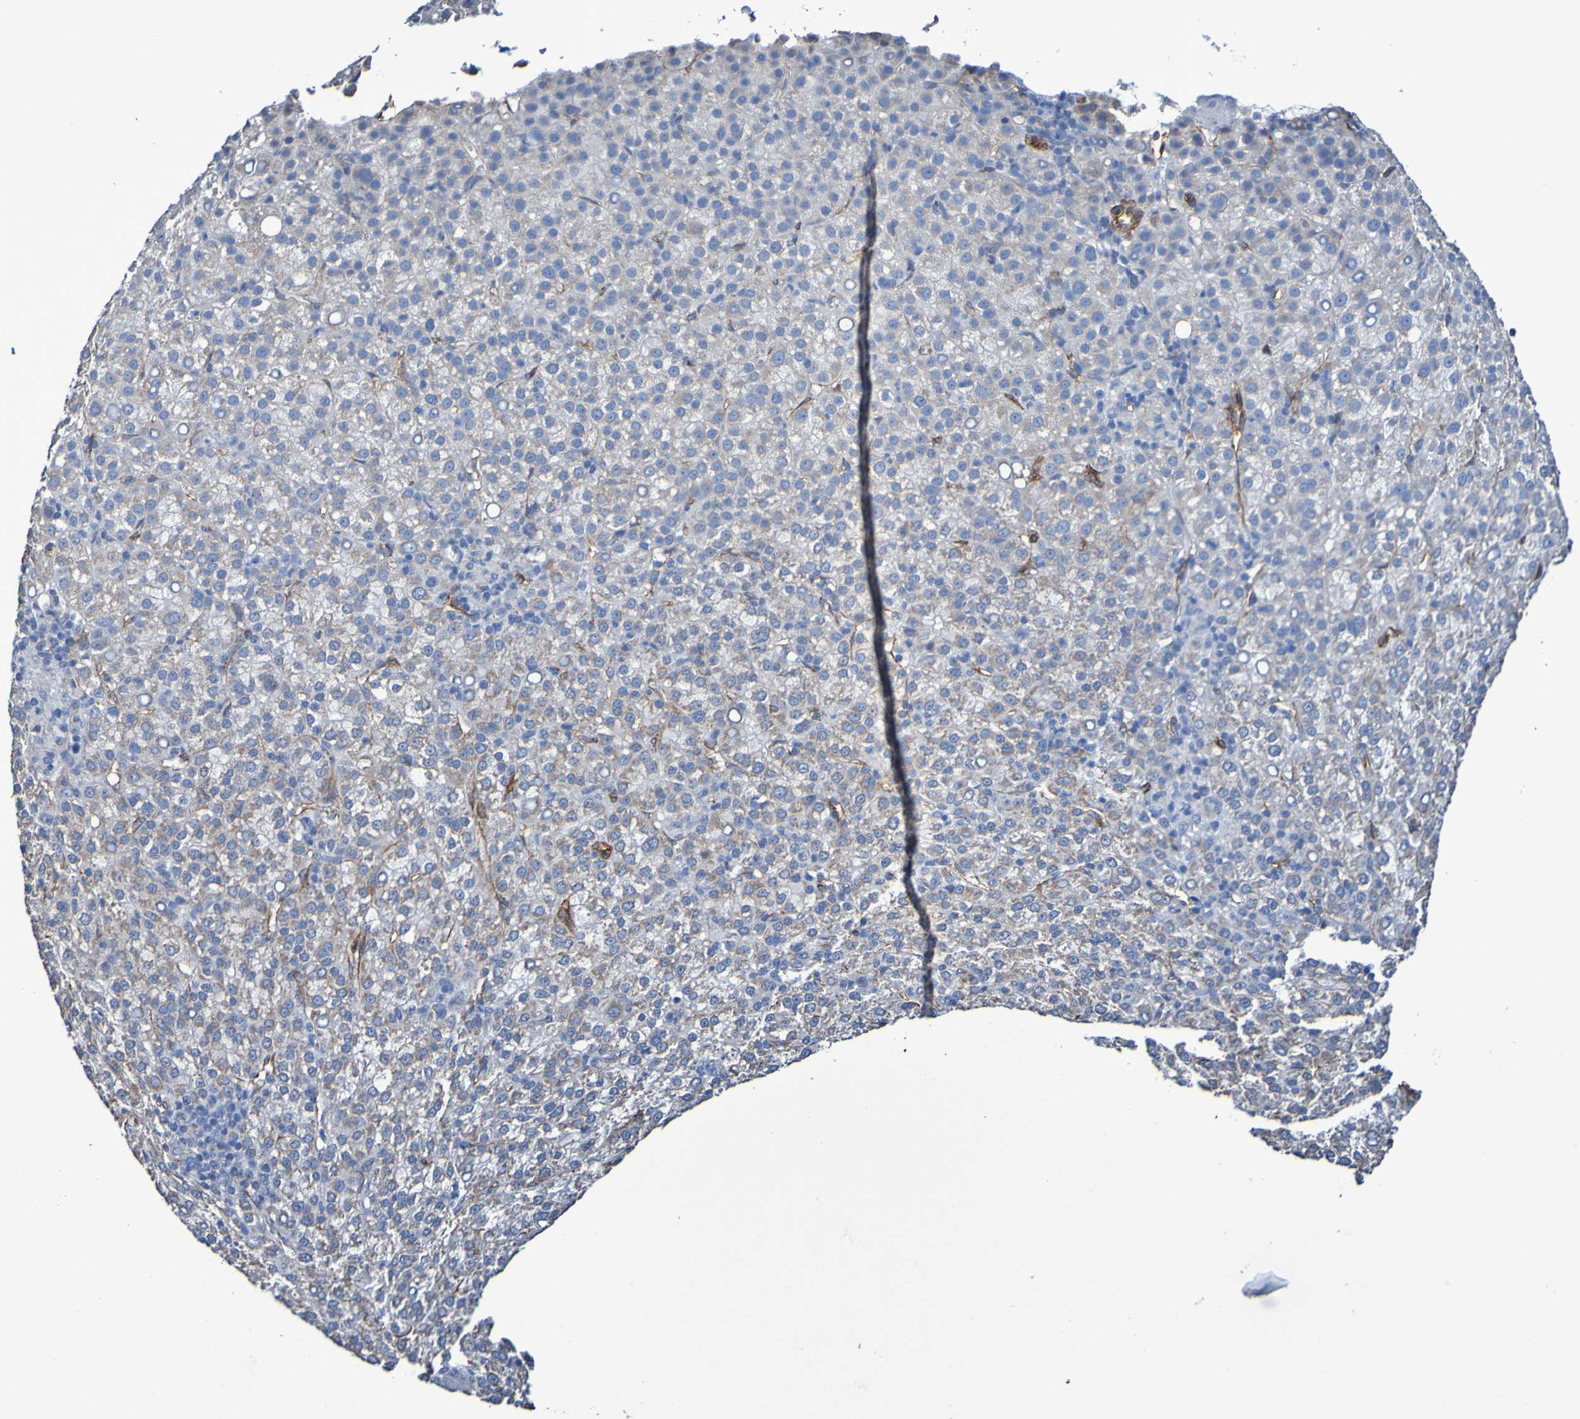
{"staining": {"intensity": "weak", "quantity": "25%-75%", "location": "cytoplasmic/membranous"}, "tissue": "liver cancer", "cell_type": "Tumor cells", "image_type": "cancer", "snomed": [{"axis": "morphology", "description": "Carcinoma, Hepatocellular, NOS"}, {"axis": "topography", "description": "Liver"}], "caption": "Immunohistochemical staining of hepatocellular carcinoma (liver) exhibits low levels of weak cytoplasmic/membranous protein expression in about 25%-75% of tumor cells.", "gene": "ELMOD3", "patient": {"sex": "female", "age": 58}}